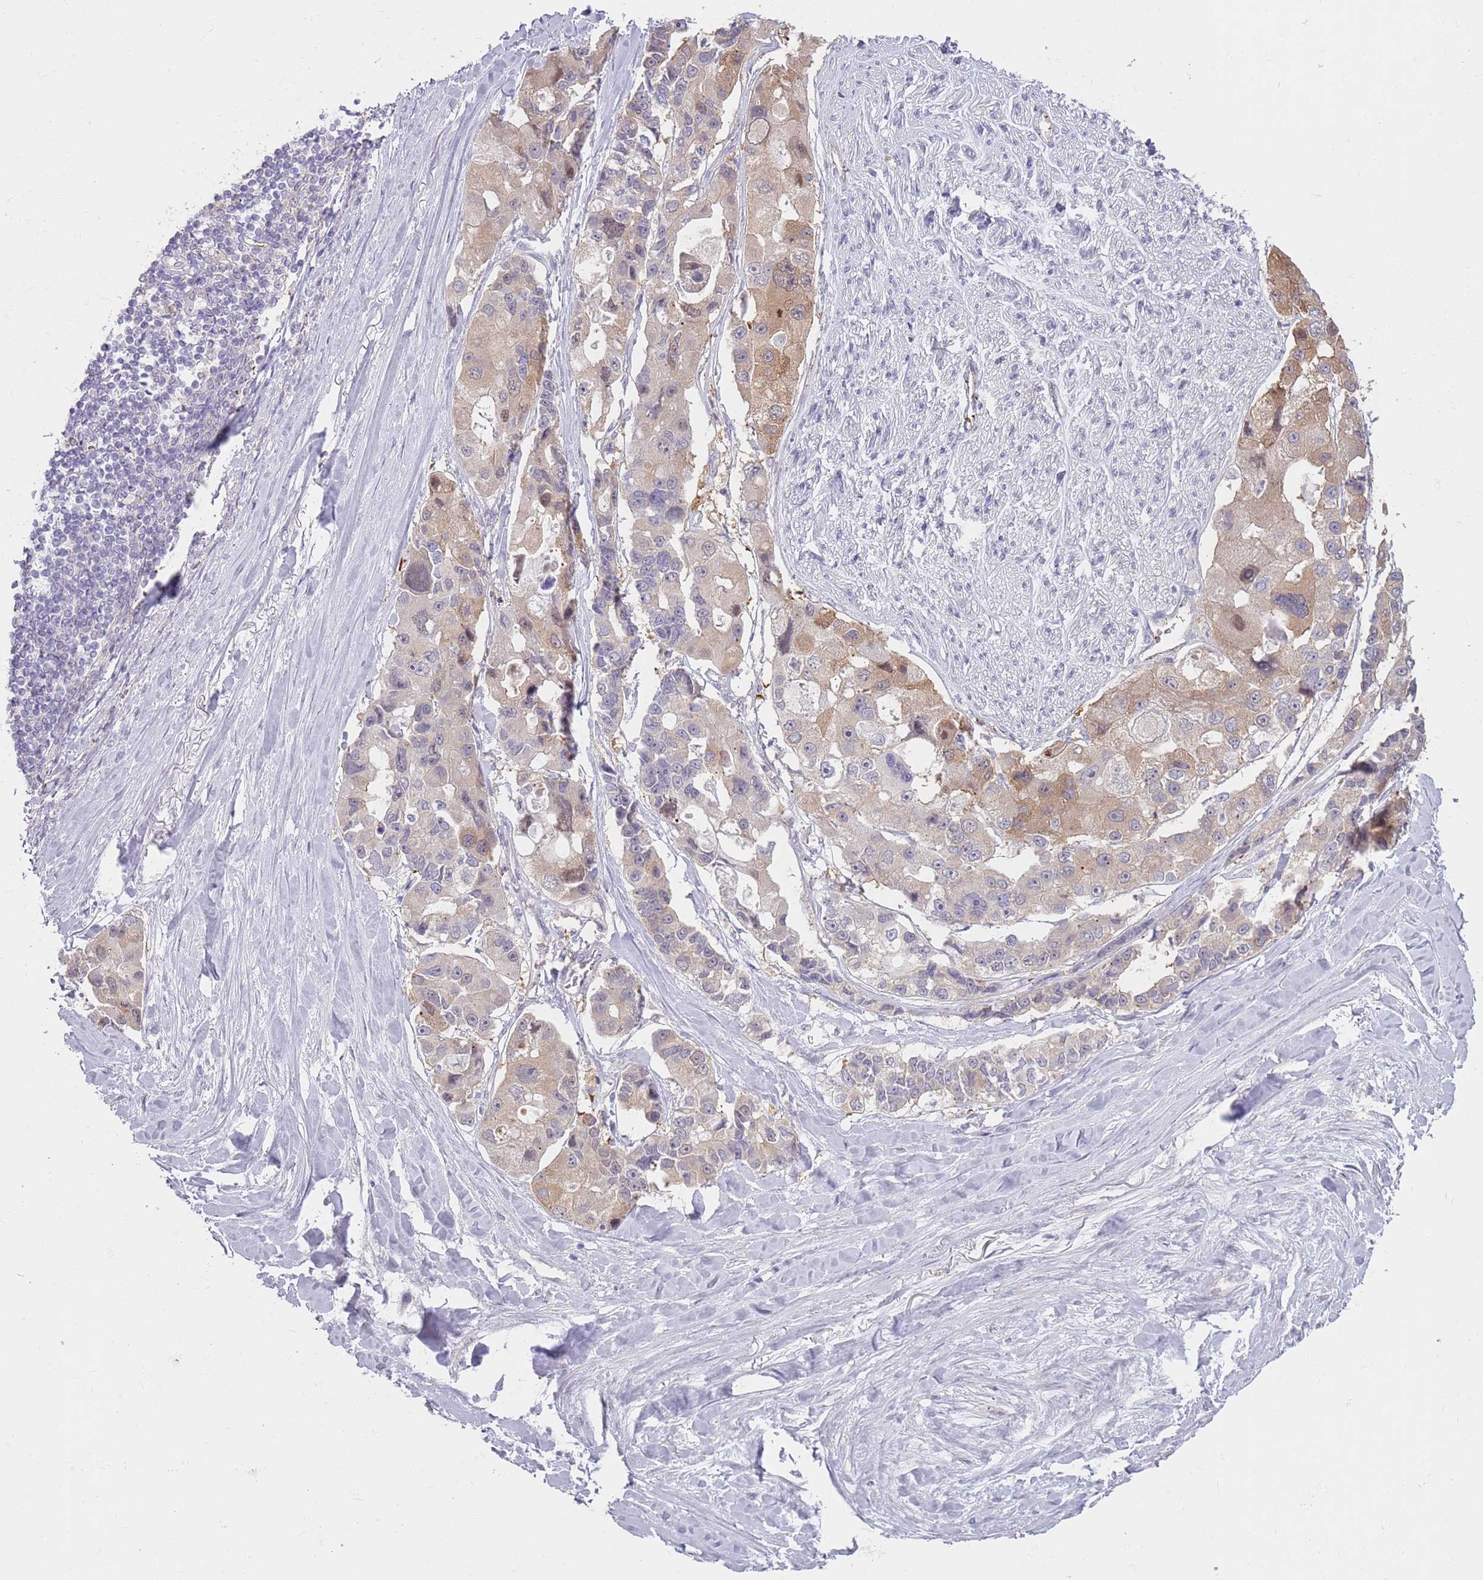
{"staining": {"intensity": "moderate", "quantity": "25%-75%", "location": "cytoplasmic/membranous"}, "tissue": "lung cancer", "cell_type": "Tumor cells", "image_type": "cancer", "snomed": [{"axis": "morphology", "description": "Adenocarcinoma, NOS"}, {"axis": "topography", "description": "Lung"}], "caption": "Lung cancer (adenocarcinoma) tissue shows moderate cytoplasmic/membranous positivity in about 25%-75% of tumor cells, visualized by immunohistochemistry.", "gene": "LDHD", "patient": {"sex": "female", "age": 54}}